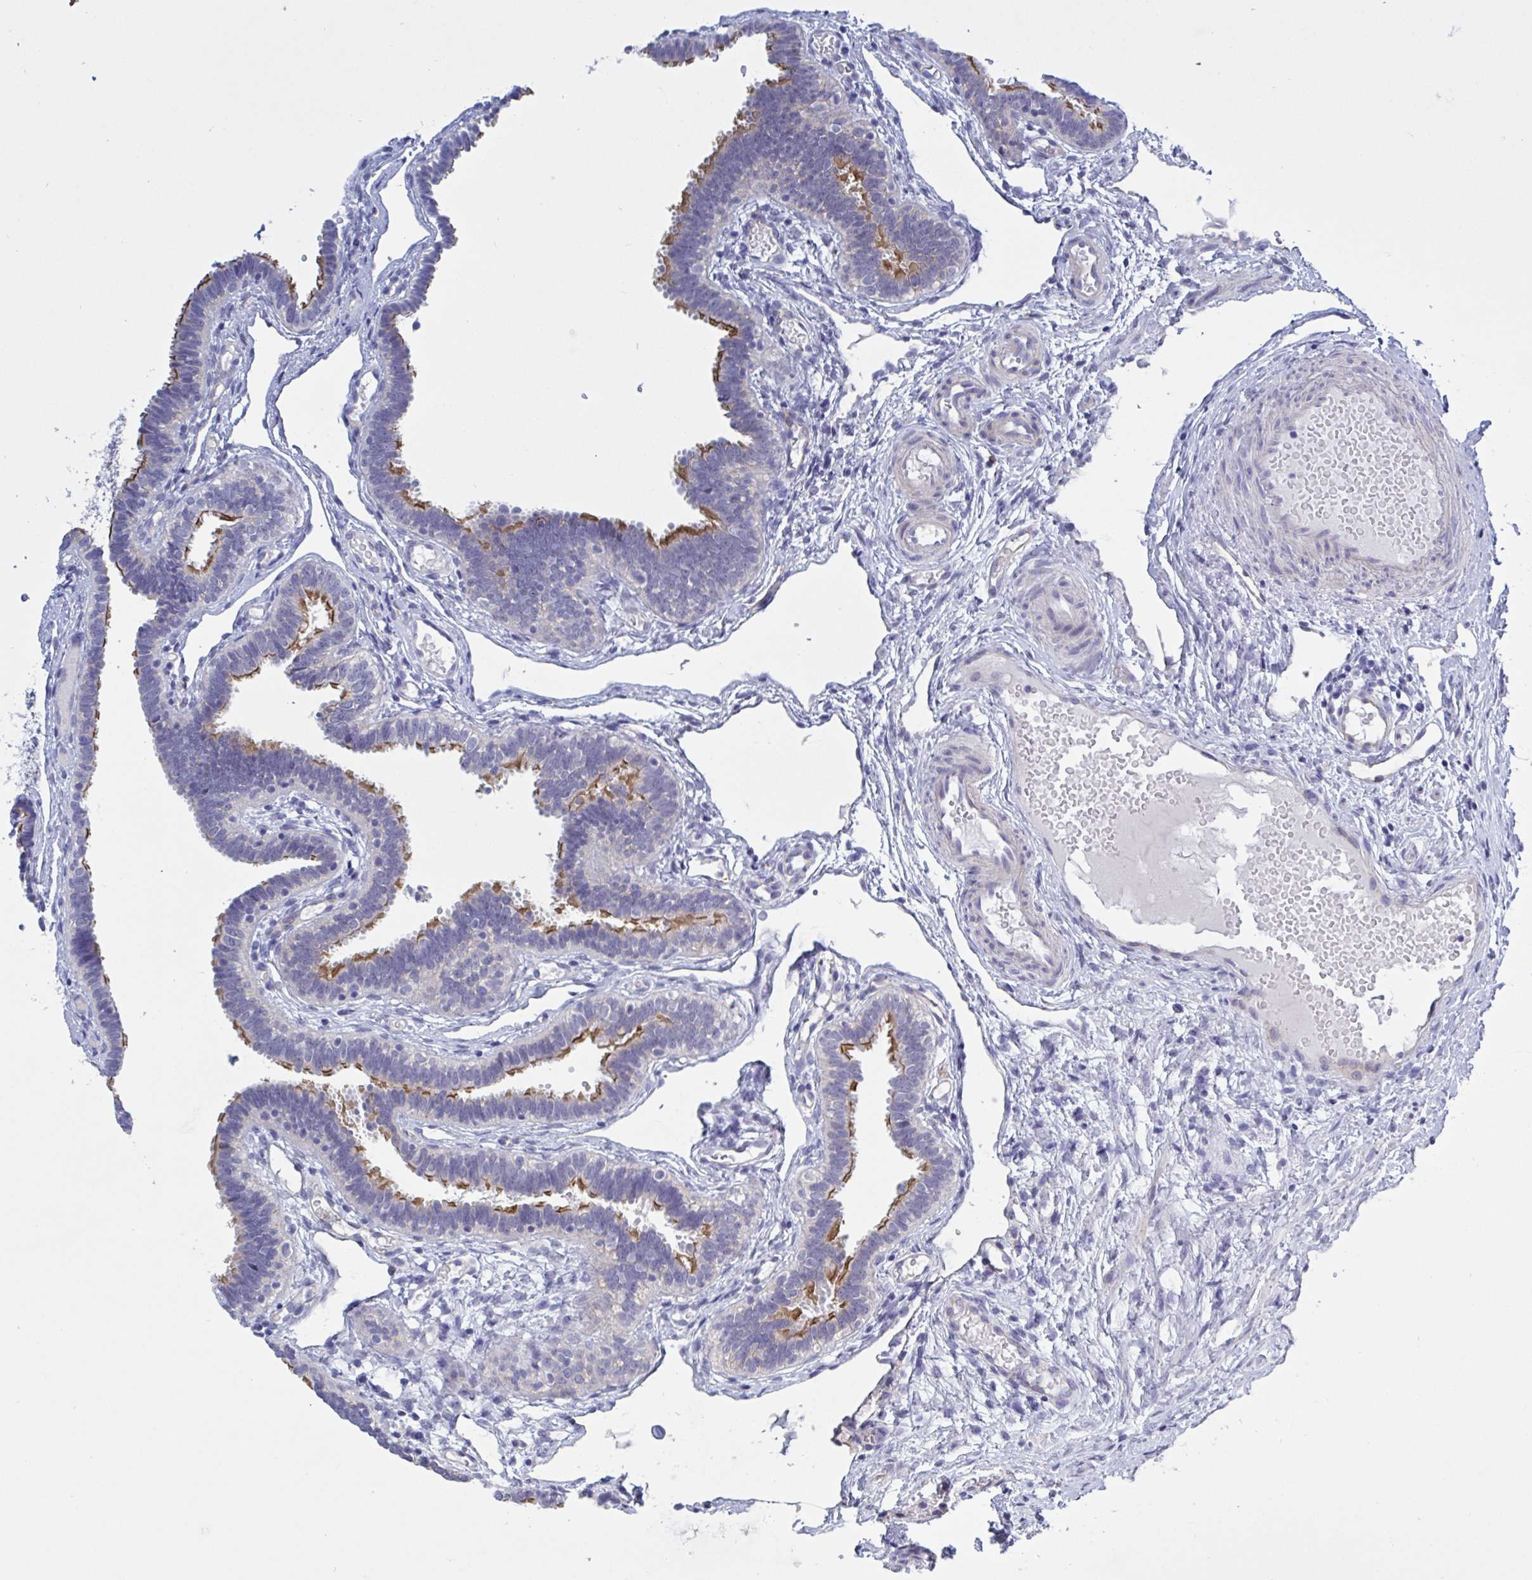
{"staining": {"intensity": "strong", "quantity": "25%-75%", "location": "cytoplasmic/membranous"}, "tissue": "fallopian tube", "cell_type": "Glandular cells", "image_type": "normal", "snomed": [{"axis": "morphology", "description": "Normal tissue, NOS"}, {"axis": "topography", "description": "Fallopian tube"}], "caption": "IHC image of unremarkable fallopian tube: fallopian tube stained using immunohistochemistry (IHC) demonstrates high levels of strong protein expression localized specifically in the cytoplasmic/membranous of glandular cells, appearing as a cytoplasmic/membranous brown color.", "gene": "ST14", "patient": {"sex": "female", "age": 37}}